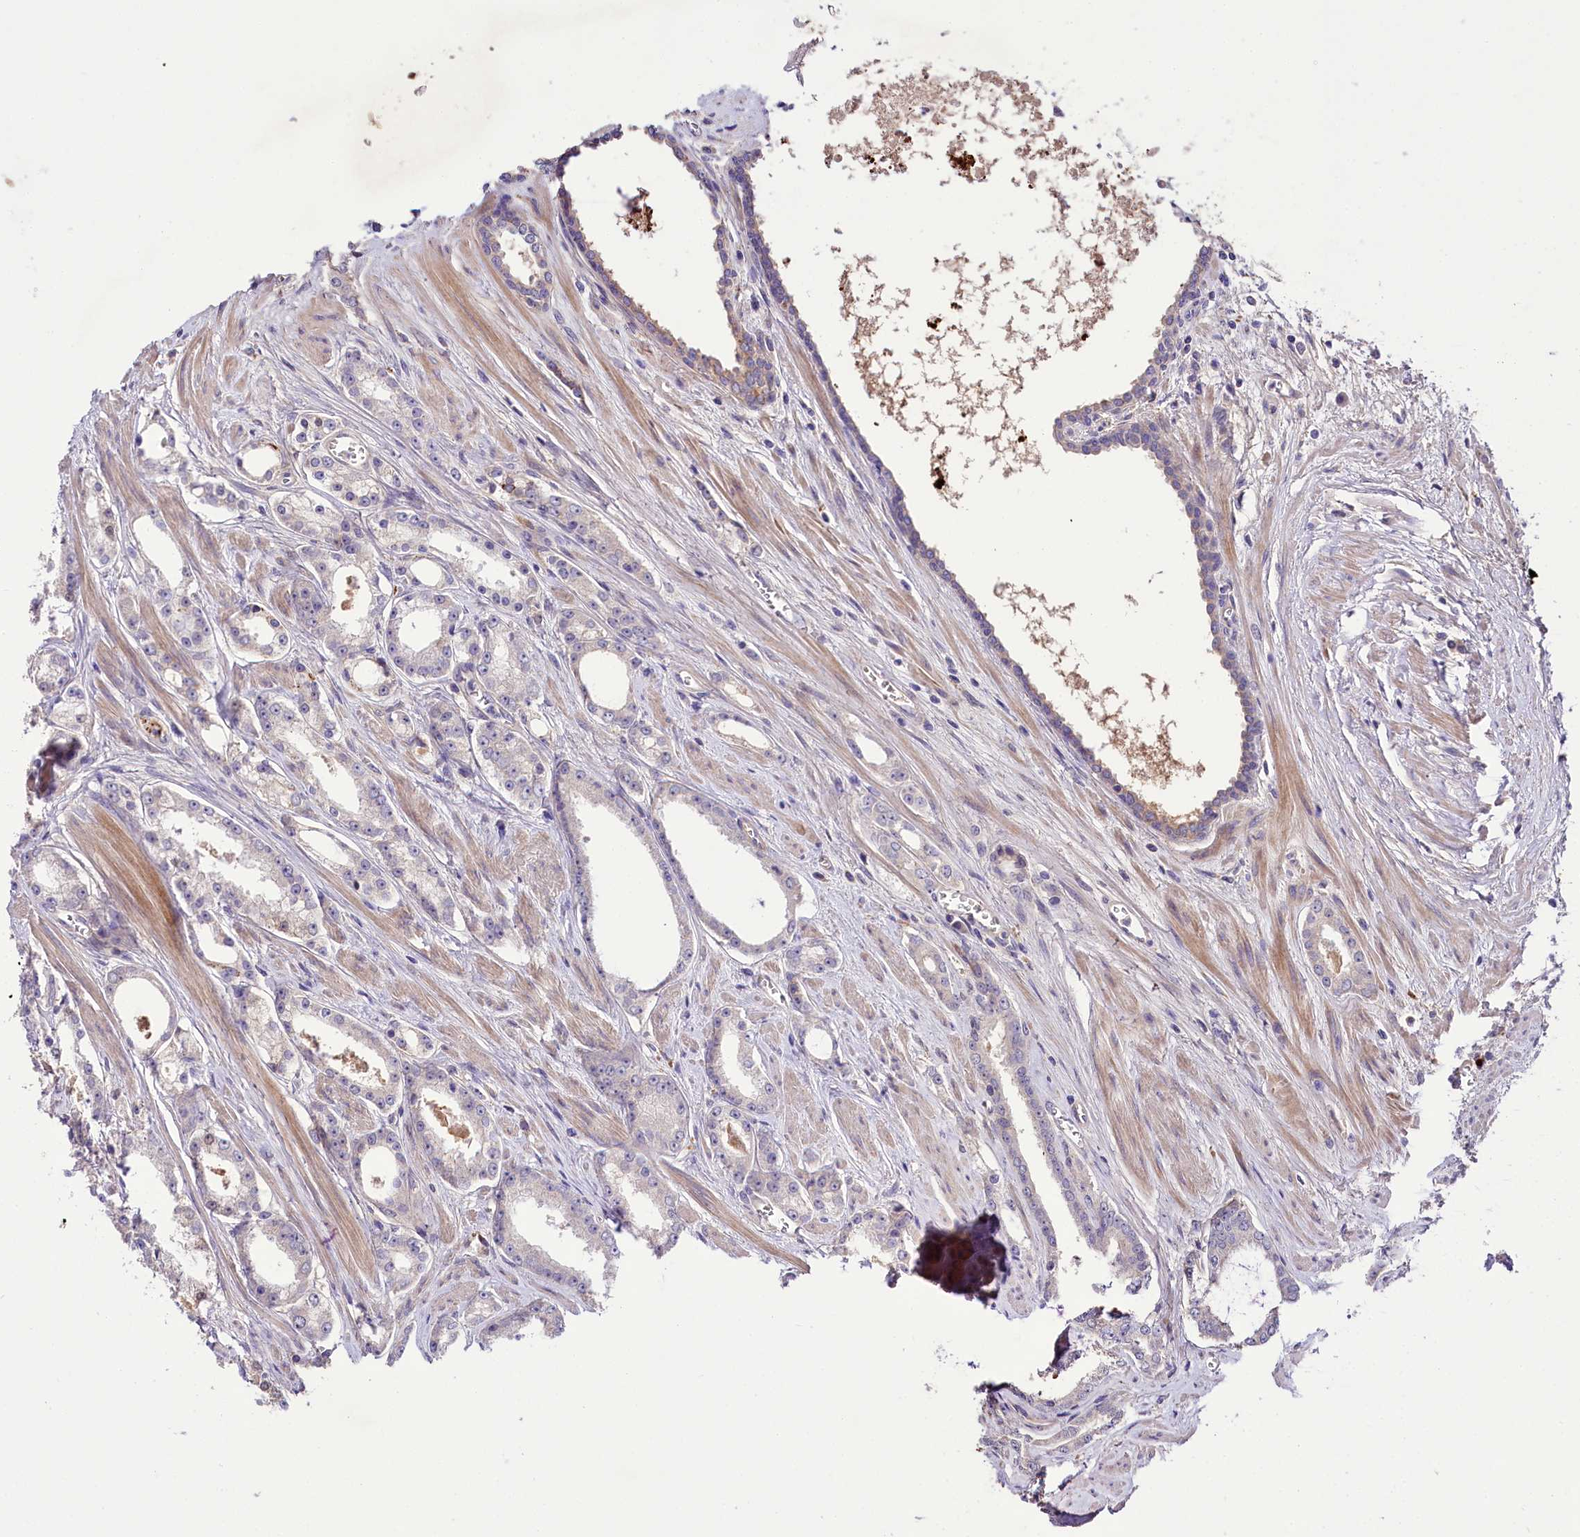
{"staining": {"intensity": "negative", "quantity": "none", "location": "none"}, "tissue": "prostate cancer", "cell_type": "Tumor cells", "image_type": "cancer", "snomed": [{"axis": "morphology", "description": "Adenocarcinoma, Low grade"}, {"axis": "topography", "description": "Prostate and seminal vesicle, NOS"}], "caption": "The micrograph shows no significant positivity in tumor cells of adenocarcinoma (low-grade) (prostate).", "gene": "PPP1R32", "patient": {"sex": "male", "age": 60}}